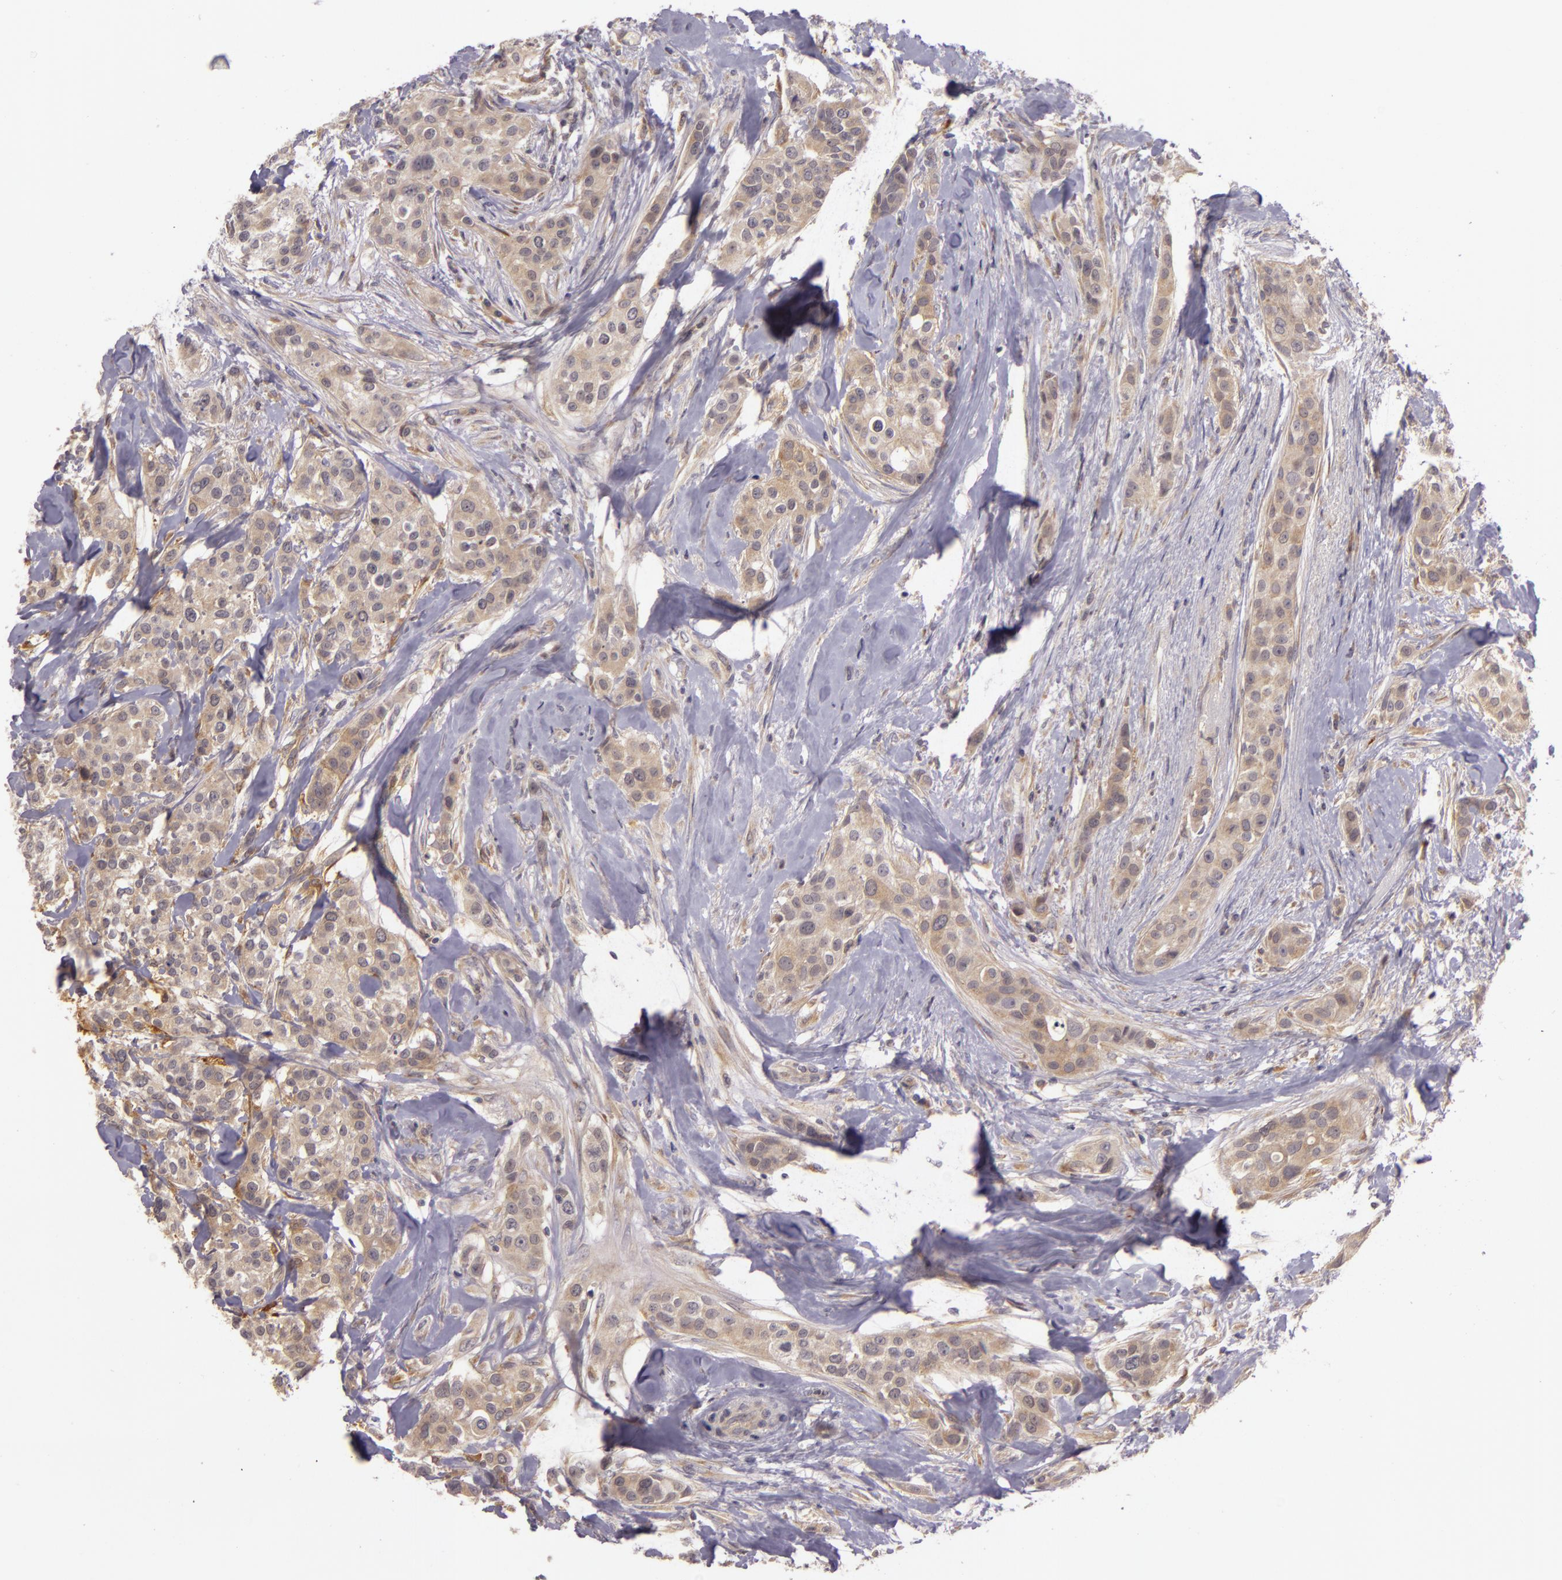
{"staining": {"intensity": "weak", "quantity": ">75%", "location": "cytoplasmic/membranous"}, "tissue": "breast cancer", "cell_type": "Tumor cells", "image_type": "cancer", "snomed": [{"axis": "morphology", "description": "Duct carcinoma"}, {"axis": "topography", "description": "Breast"}], "caption": "This micrograph exhibits IHC staining of human breast cancer, with low weak cytoplasmic/membranous staining in about >75% of tumor cells.", "gene": "PPP1R3F", "patient": {"sex": "female", "age": 45}}